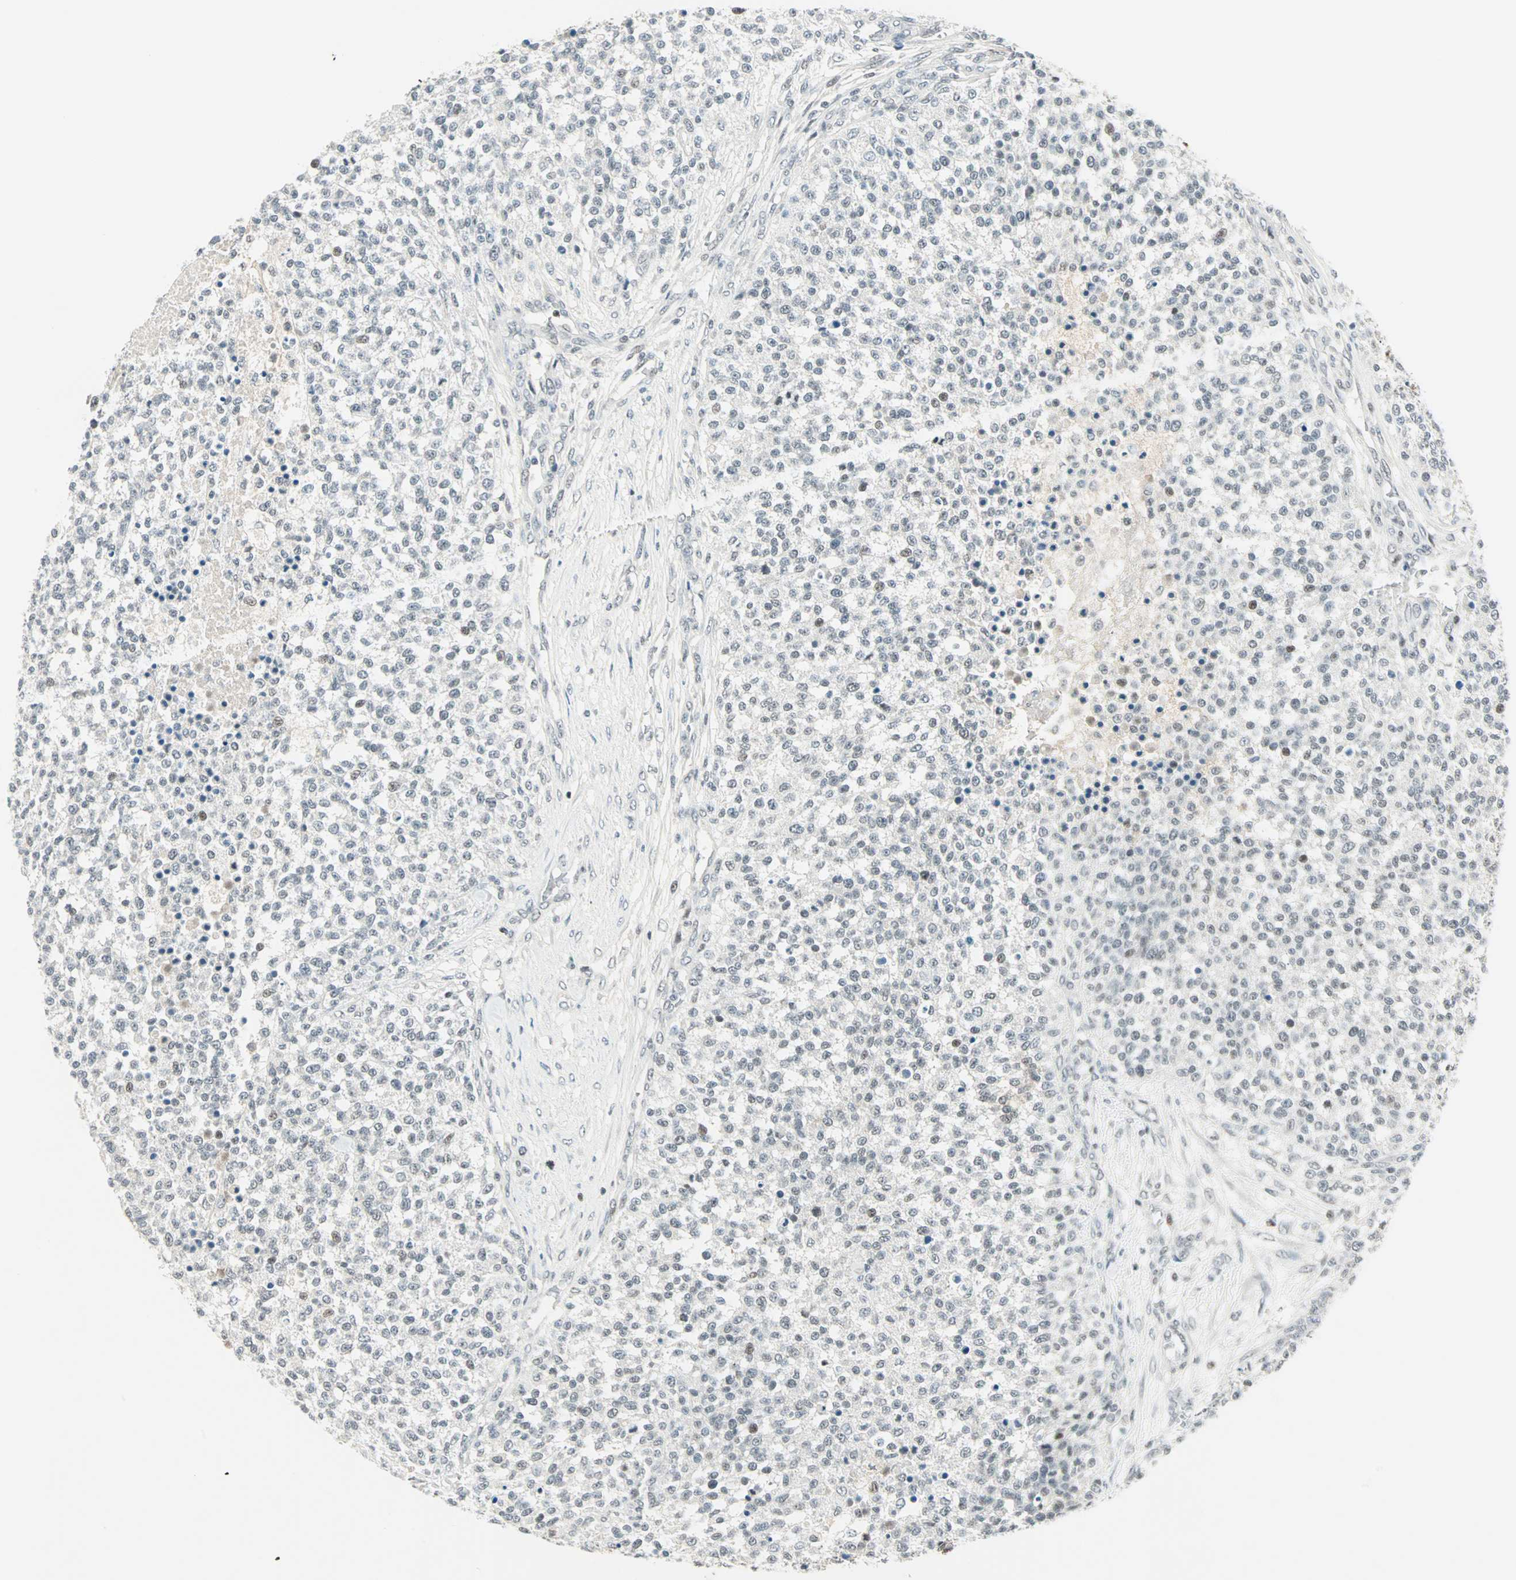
{"staining": {"intensity": "weak", "quantity": "<25%", "location": "nuclear"}, "tissue": "testis cancer", "cell_type": "Tumor cells", "image_type": "cancer", "snomed": [{"axis": "morphology", "description": "Seminoma, NOS"}, {"axis": "topography", "description": "Testis"}], "caption": "Testis cancer was stained to show a protein in brown. There is no significant staining in tumor cells. Nuclei are stained in blue.", "gene": "SIN3A", "patient": {"sex": "male", "age": 59}}